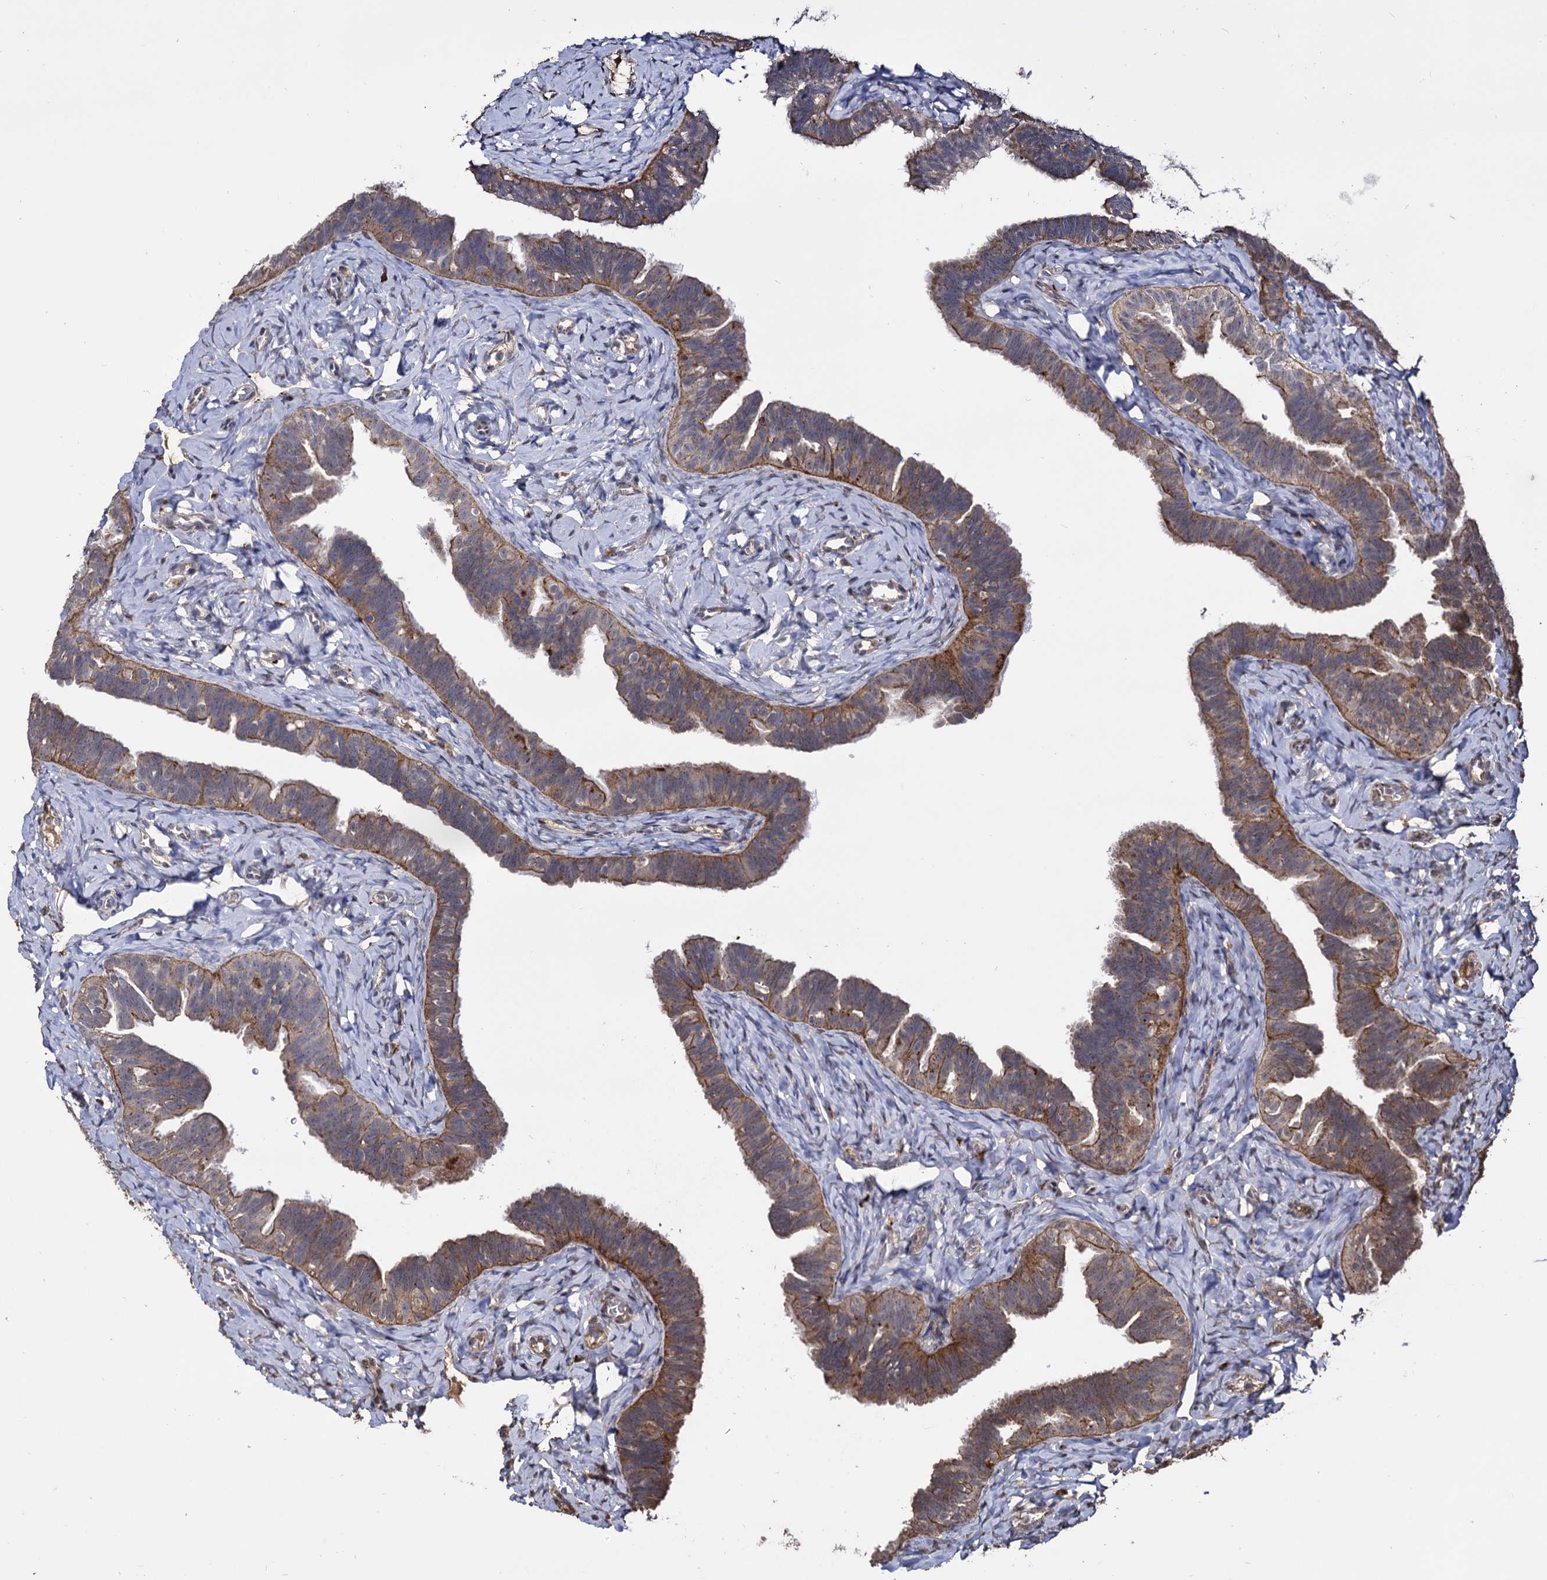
{"staining": {"intensity": "moderate", "quantity": "25%-75%", "location": "cytoplasmic/membranous"}, "tissue": "fallopian tube", "cell_type": "Glandular cells", "image_type": "normal", "snomed": [{"axis": "morphology", "description": "Normal tissue, NOS"}, {"axis": "topography", "description": "Fallopian tube"}], "caption": "Immunohistochemistry (IHC) staining of benign fallopian tube, which displays medium levels of moderate cytoplasmic/membranous positivity in about 25%-75% of glandular cells indicating moderate cytoplasmic/membranous protein staining. The staining was performed using DAB (3,3'-diaminobenzidine) (brown) for protein detection and nuclei were counterstained in hematoxylin (blue).", "gene": "MICAL2", "patient": {"sex": "female", "age": 65}}